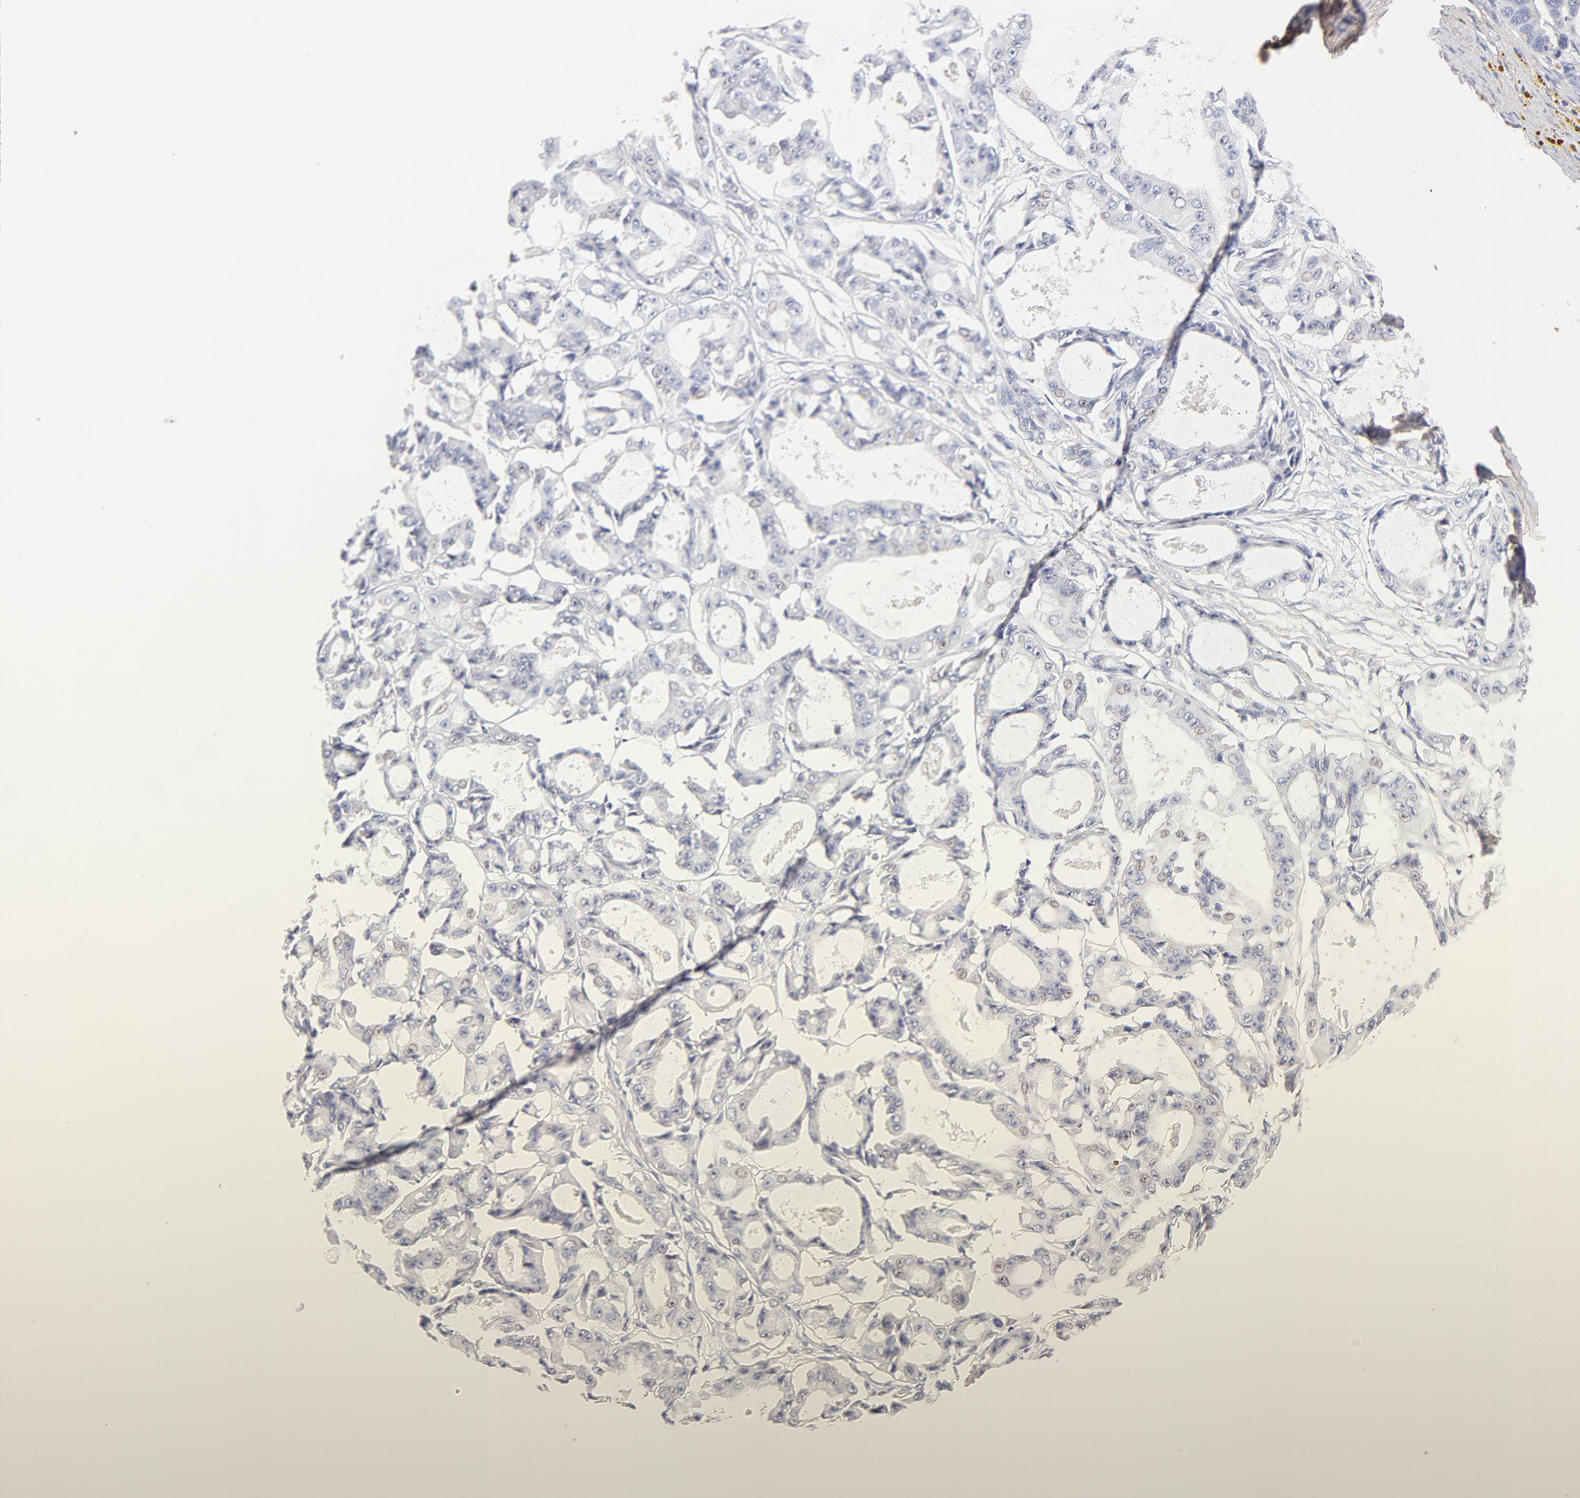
{"staining": {"intensity": "negative", "quantity": "none", "location": "none"}, "tissue": "ovarian cancer", "cell_type": "Tumor cells", "image_type": "cancer", "snomed": [{"axis": "morphology", "description": "Carcinoma, endometroid"}, {"axis": "topography", "description": "Ovary"}], "caption": "The immunohistochemistry photomicrograph has no significant positivity in tumor cells of endometroid carcinoma (ovarian) tissue. (IHC, brightfield microscopy, high magnification).", "gene": "LDLRAP1", "patient": {"sex": "female", "age": 61}}